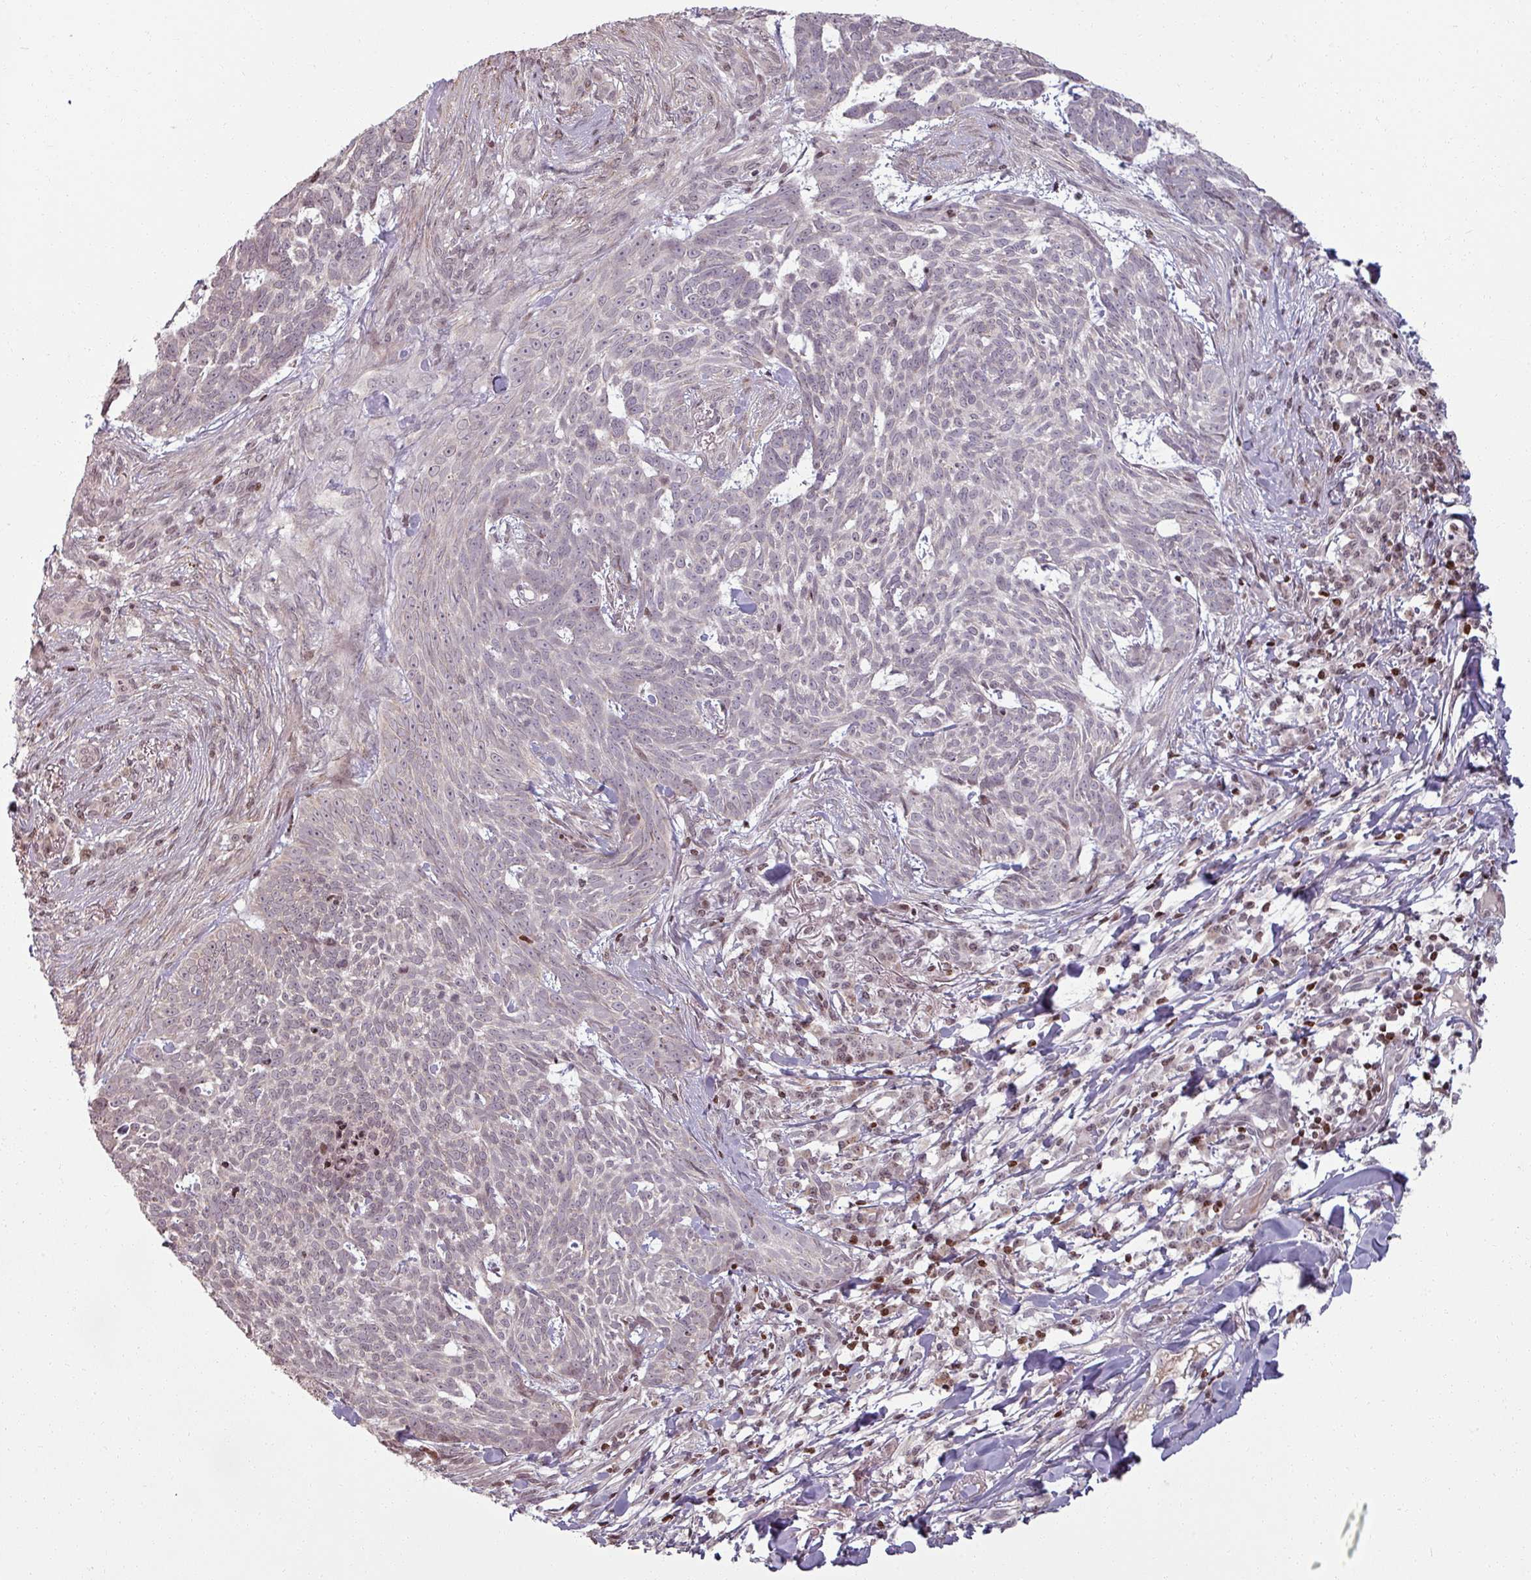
{"staining": {"intensity": "weak", "quantity": "<25%", "location": "cytoplasmic/membranous"}, "tissue": "skin cancer", "cell_type": "Tumor cells", "image_type": "cancer", "snomed": [{"axis": "morphology", "description": "Basal cell carcinoma"}, {"axis": "topography", "description": "Skin"}], "caption": "A photomicrograph of human basal cell carcinoma (skin) is negative for staining in tumor cells. The staining was performed using DAB to visualize the protein expression in brown, while the nuclei were stained in blue with hematoxylin (Magnification: 20x).", "gene": "NCOR1", "patient": {"sex": "female", "age": 93}}